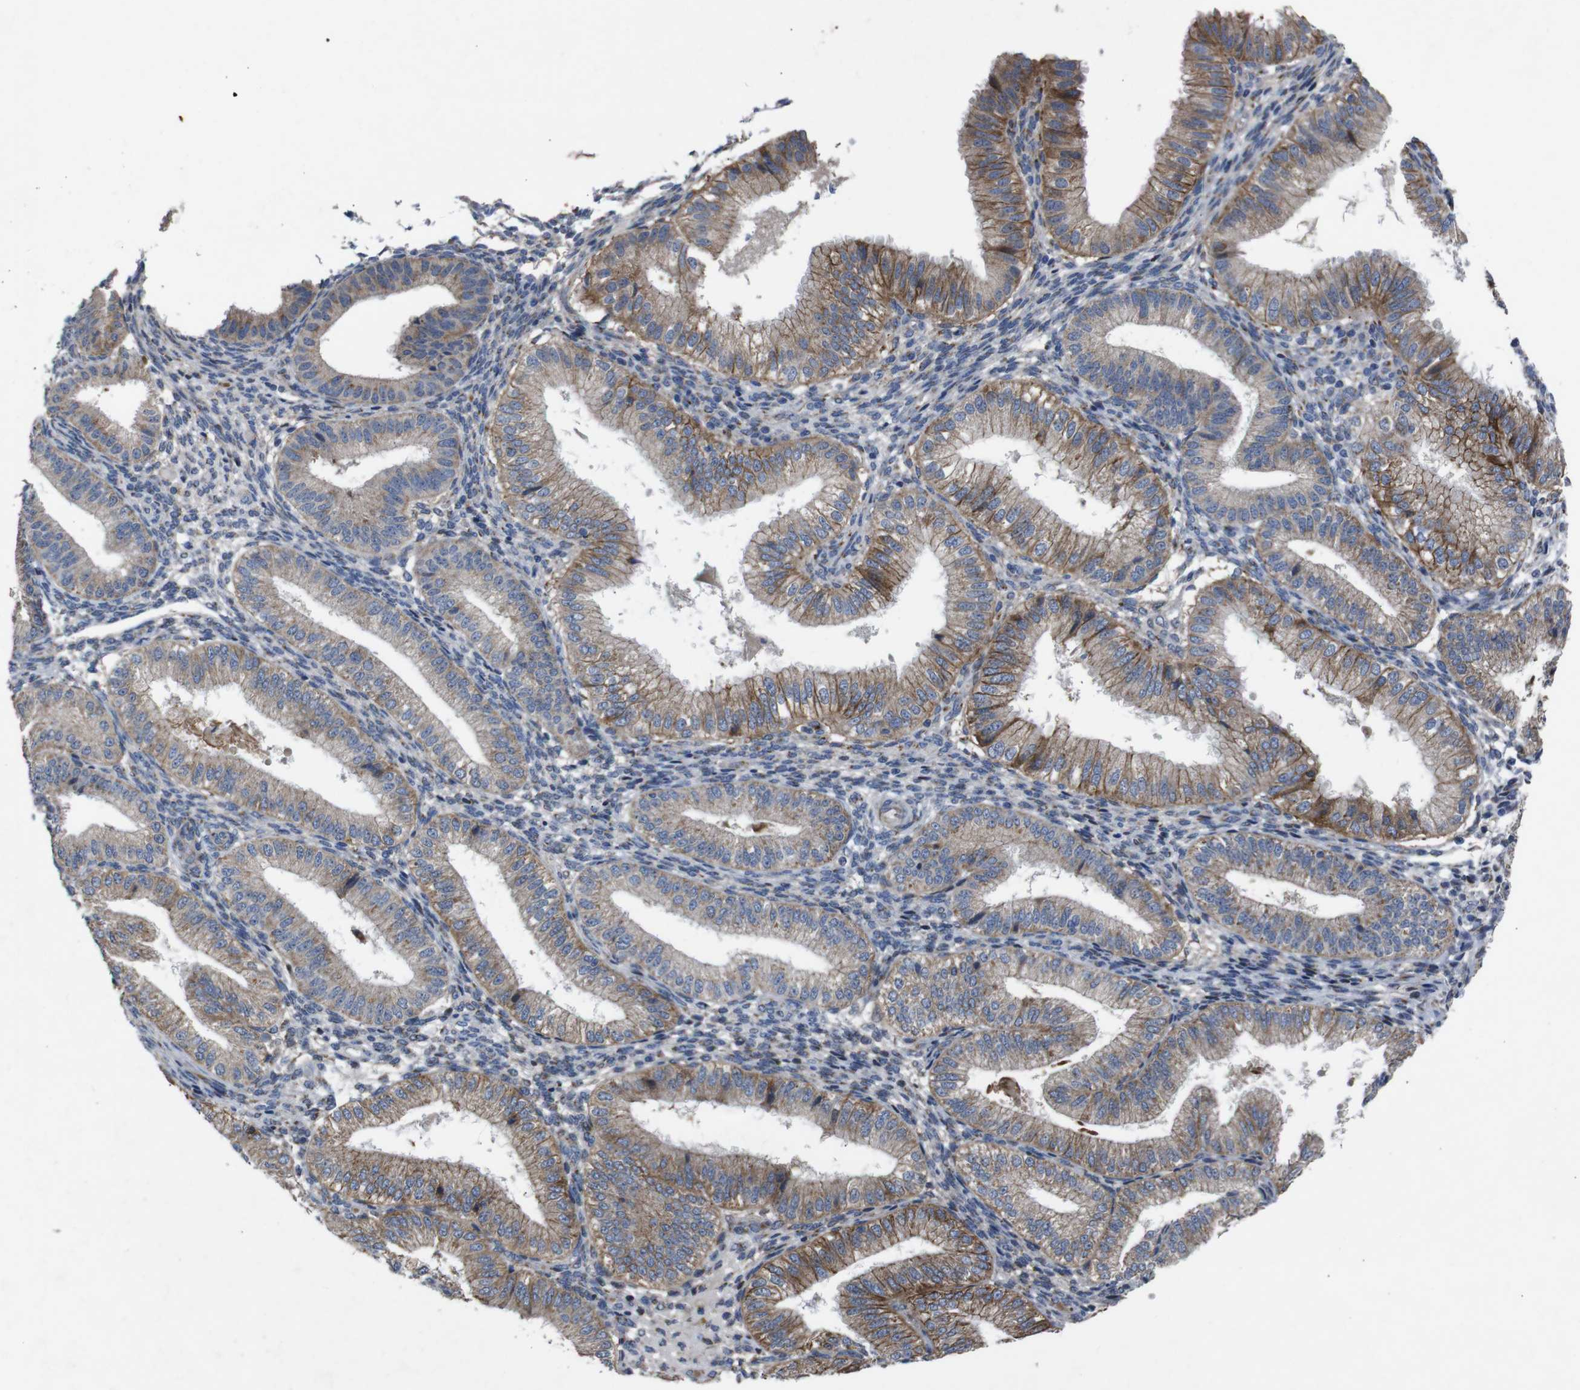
{"staining": {"intensity": "moderate", "quantity": "<25%", "location": "cytoplasmic/membranous"}, "tissue": "endometrium", "cell_type": "Cells in endometrial stroma", "image_type": "normal", "snomed": [{"axis": "morphology", "description": "Normal tissue, NOS"}, {"axis": "topography", "description": "Endometrium"}], "caption": "This photomicrograph demonstrates immunohistochemistry staining of normal human endometrium, with low moderate cytoplasmic/membranous expression in approximately <25% of cells in endometrial stroma.", "gene": "CHST10", "patient": {"sex": "female", "age": 39}}